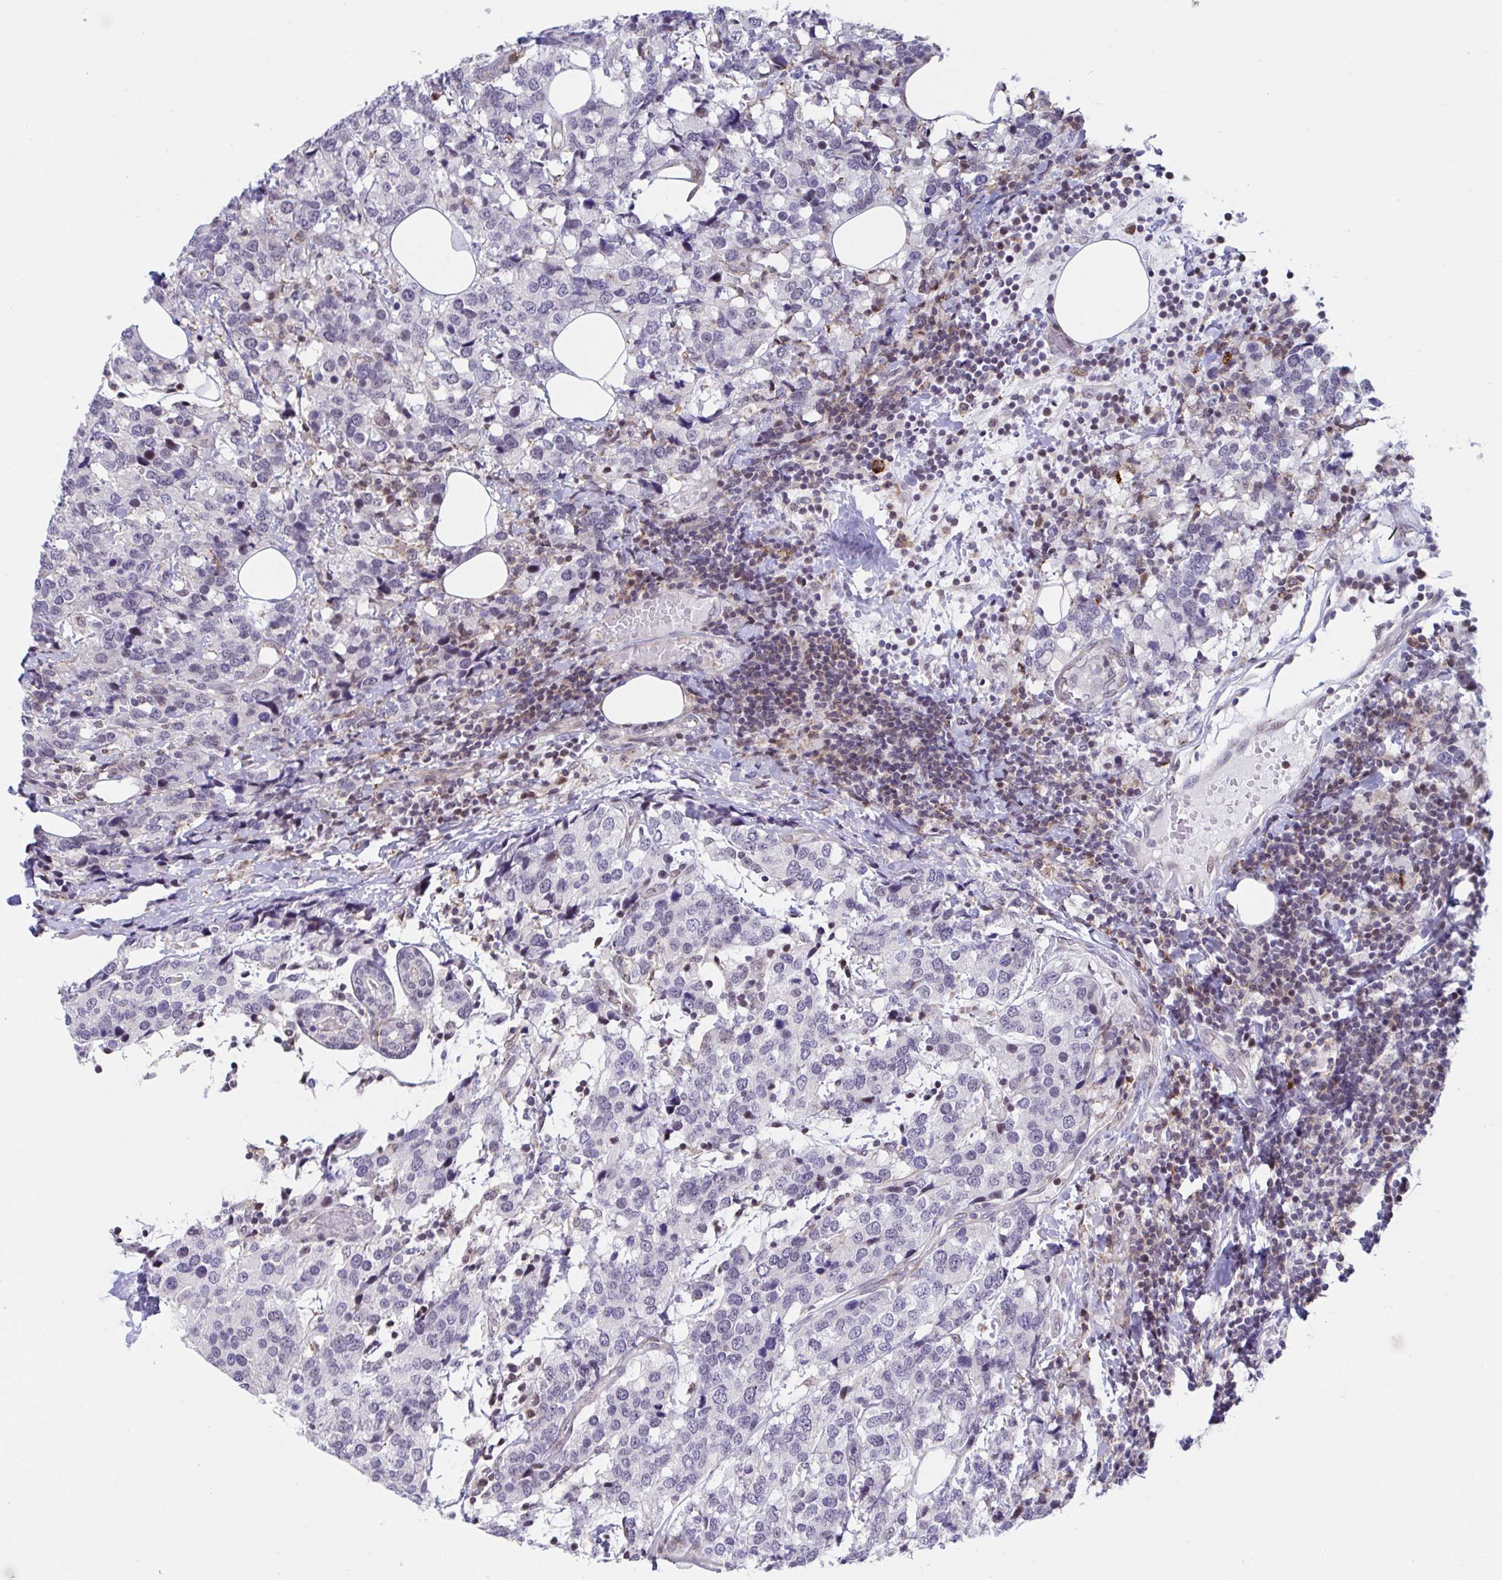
{"staining": {"intensity": "negative", "quantity": "none", "location": "none"}, "tissue": "breast cancer", "cell_type": "Tumor cells", "image_type": "cancer", "snomed": [{"axis": "morphology", "description": "Lobular carcinoma"}, {"axis": "topography", "description": "Breast"}], "caption": "Immunohistochemistry (IHC) histopathology image of neoplastic tissue: lobular carcinoma (breast) stained with DAB (3,3'-diaminobenzidine) shows no significant protein positivity in tumor cells. (DAB immunohistochemistry (IHC) with hematoxylin counter stain).", "gene": "WDR72", "patient": {"sex": "female", "age": 59}}